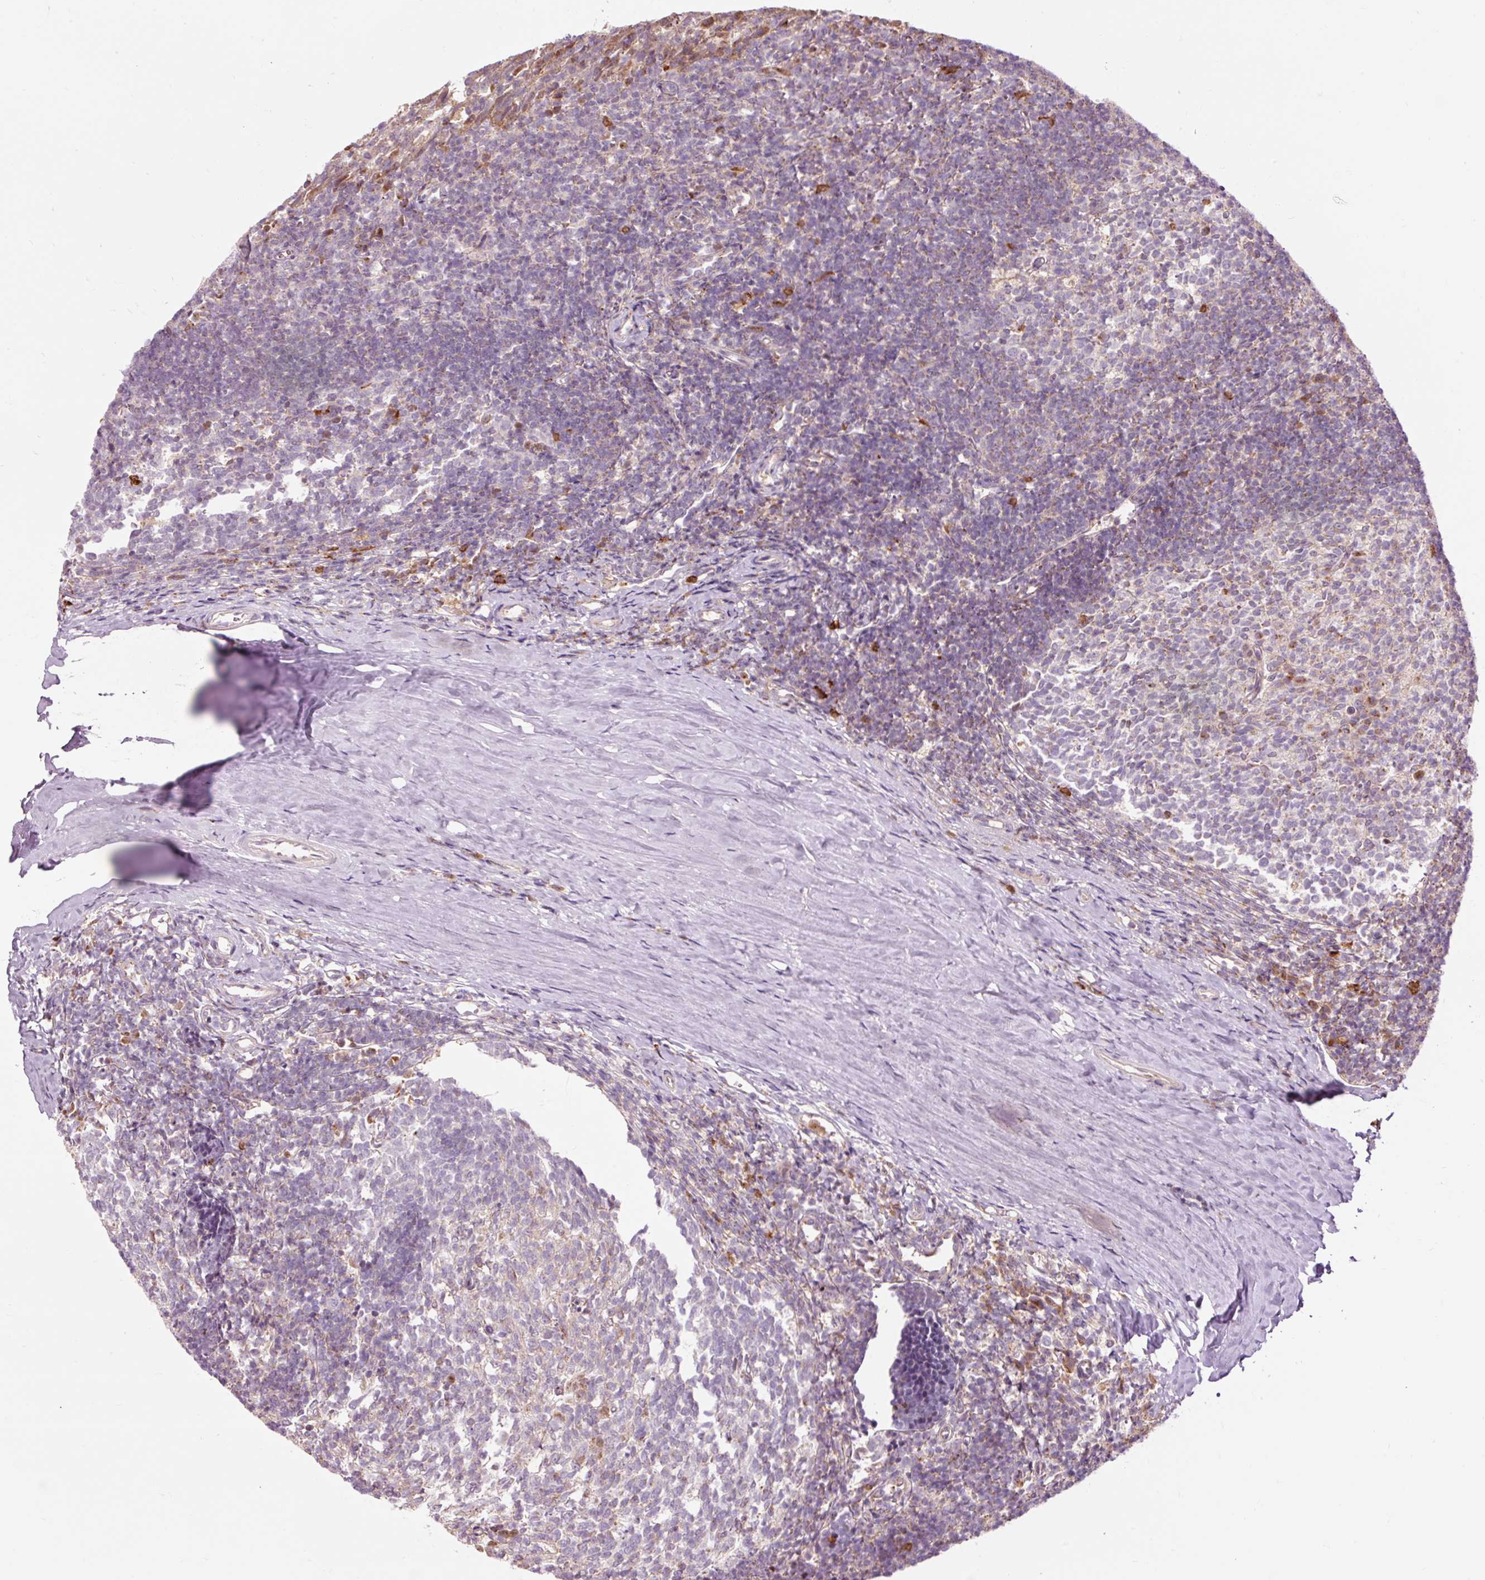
{"staining": {"intensity": "moderate", "quantity": "<25%", "location": "cytoplasmic/membranous"}, "tissue": "tonsil", "cell_type": "Germinal center cells", "image_type": "normal", "snomed": [{"axis": "morphology", "description": "Normal tissue, NOS"}, {"axis": "topography", "description": "Tonsil"}], "caption": "An image of human tonsil stained for a protein shows moderate cytoplasmic/membranous brown staining in germinal center cells. The protein is shown in brown color, while the nuclei are stained blue.", "gene": "PRDX5", "patient": {"sex": "female", "age": 10}}